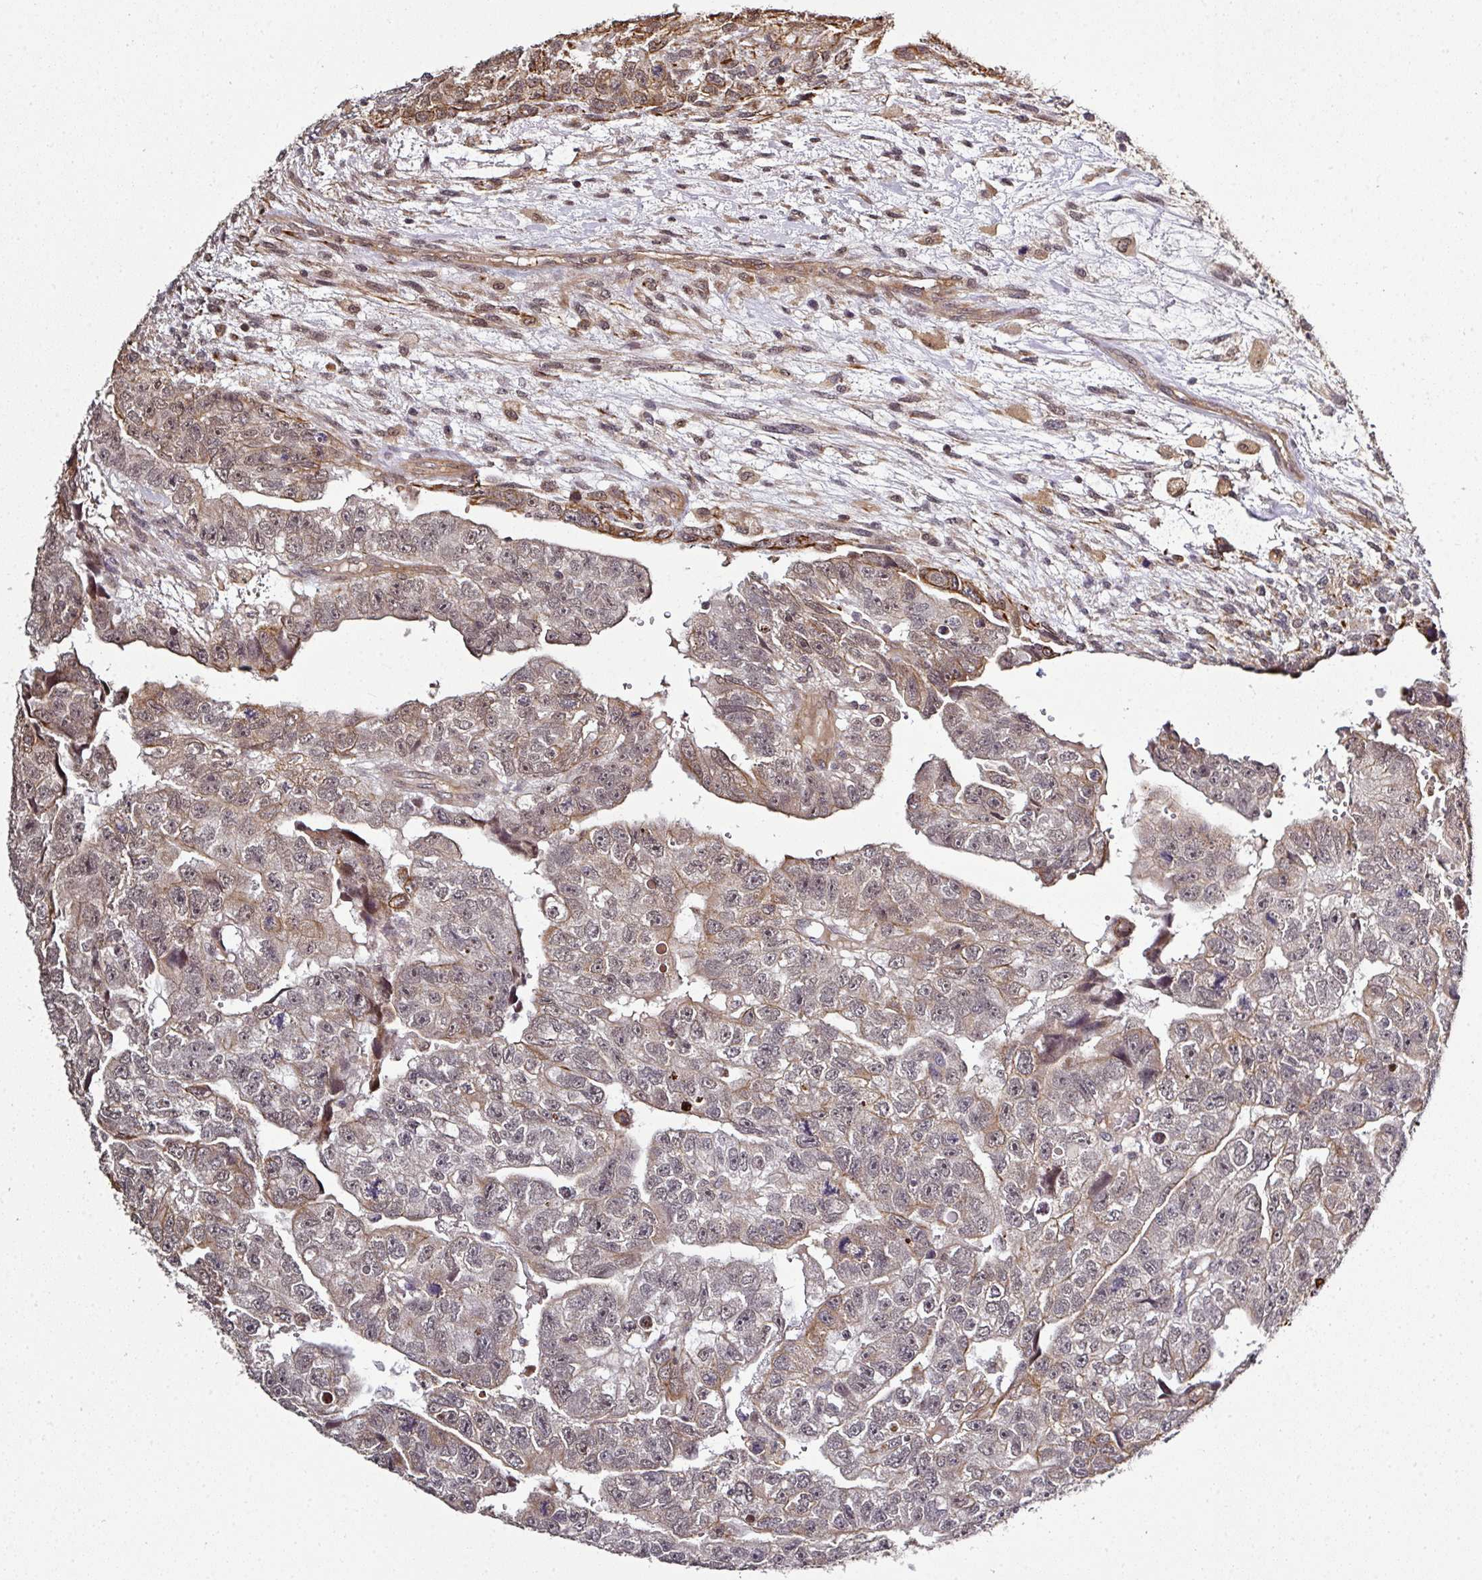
{"staining": {"intensity": "weak", "quantity": "25%-75%", "location": "cytoplasmic/membranous,nuclear"}, "tissue": "testis cancer", "cell_type": "Tumor cells", "image_type": "cancer", "snomed": [{"axis": "morphology", "description": "Carcinoma, Embryonal, NOS"}, {"axis": "topography", "description": "Testis"}], "caption": "The photomicrograph exhibits staining of embryonal carcinoma (testis), revealing weak cytoplasmic/membranous and nuclear protein staining (brown color) within tumor cells.", "gene": "GTF2H3", "patient": {"sex": "male", "age": 20}}